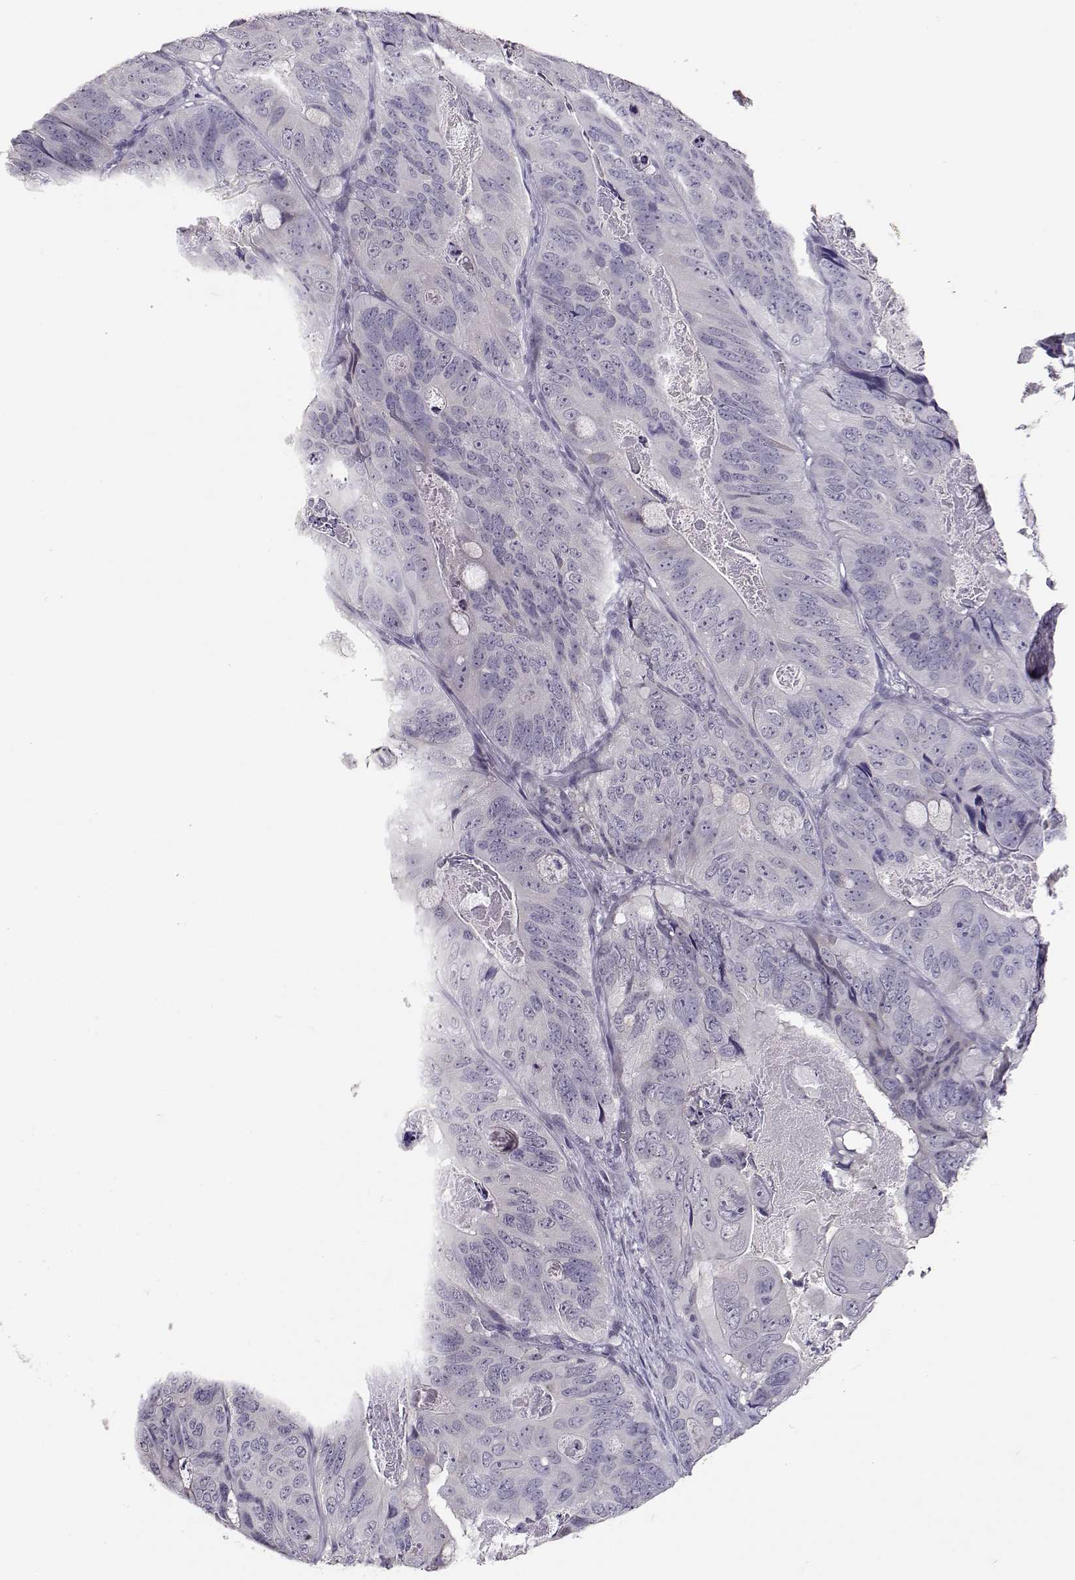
{"staining": {"intensity": "negative", "quantity": "none", "location": "none"}, "tissue": "colorectal cancer", "cell_type": "Tumor cells", "image_type": "cancer", "snomed": [{"axis": "morphology", "description": "Adenocarcinoma, NOS"}, {"axis": "topography", "description": "Colon"}], "caption": "This histopathology image is of colorectal adenocarcinoma stained with immunohistochemistry (IHC) to label a protein in brown with the nuclei are counter-stained blue. There is no staining in tumor cells.", "gene": "RHOXF2", "patient": {"sex": "male", "age": 79}}